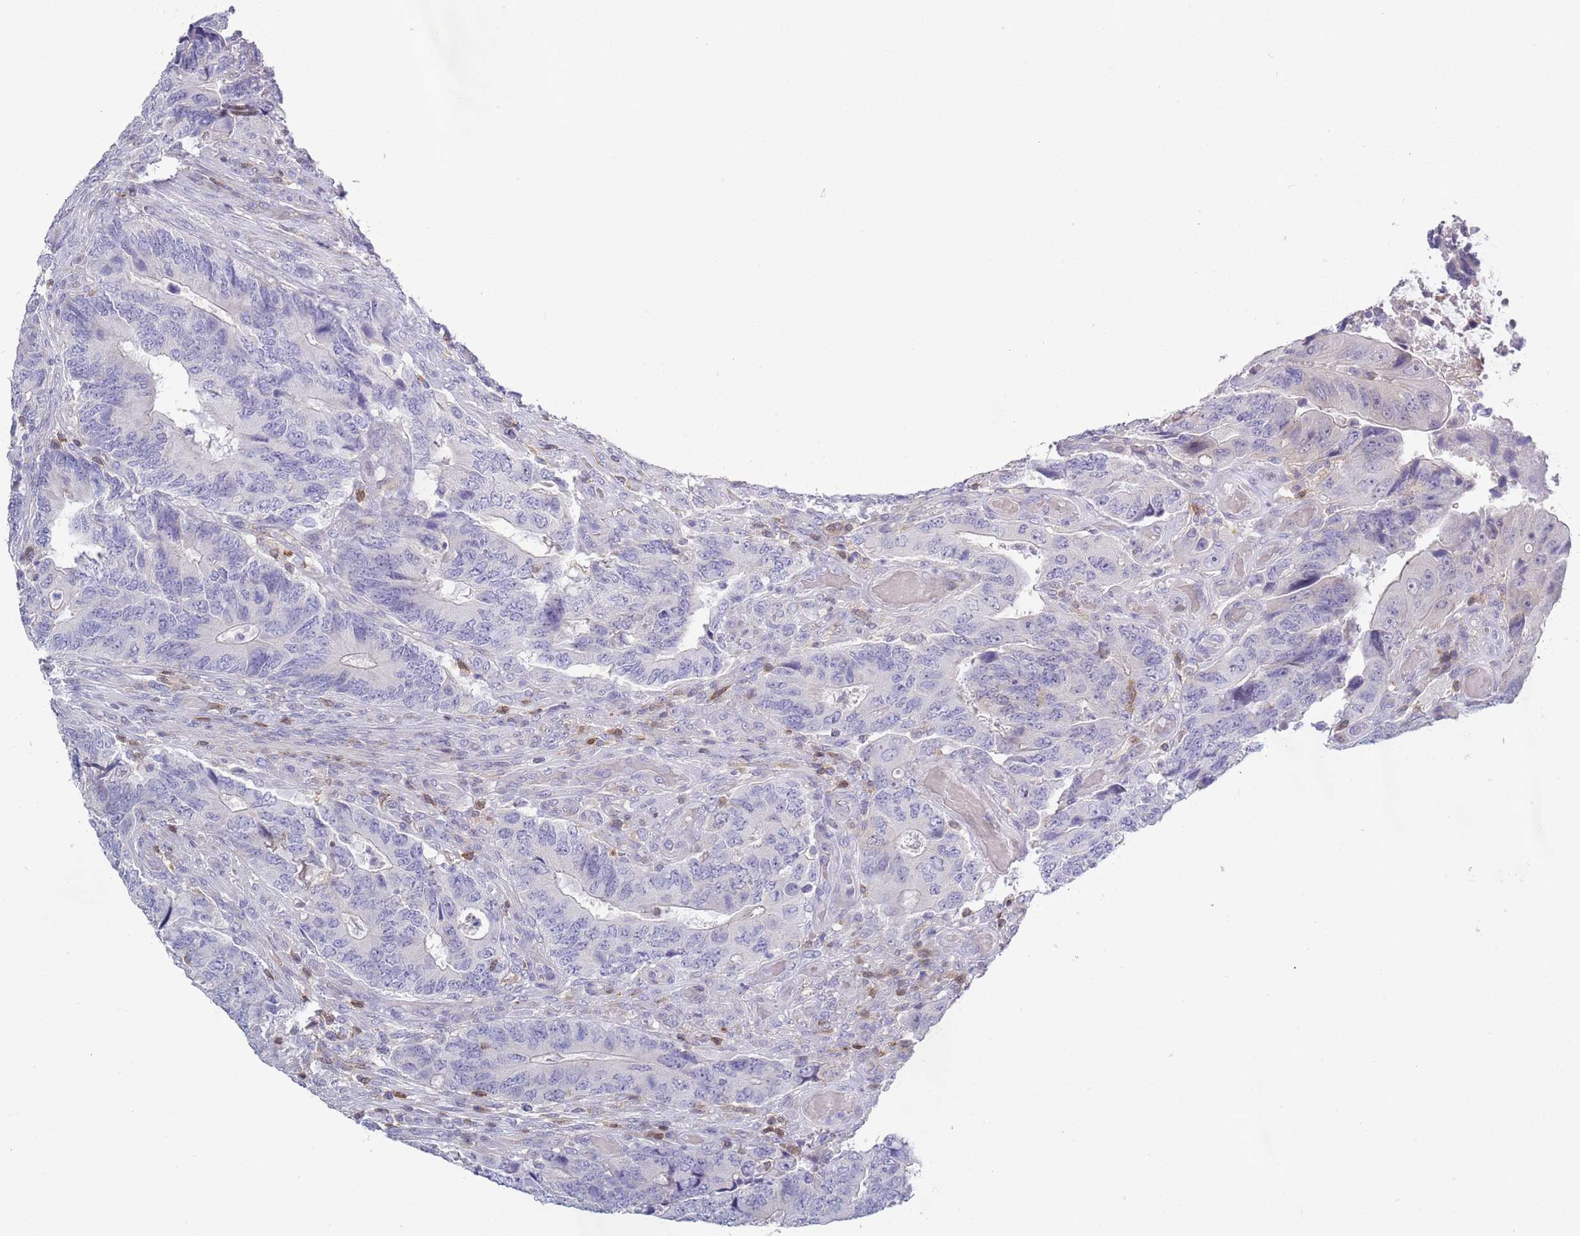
{"staining": {"intensity": "negative", "quantity": "none", "location": "none"}, "tissue": "colorectal cancer", "cell_type": "Tumor cells", "image_type": "cancer", "snomed": [{"axis": "morphology", "description": "Adenocarcinoma, NOS"}, {"axis": "topography", "description": "Colon"}], "caption": "Tumor cells show no significant expression in adenocarcinoma (colorectal).", "gene": "LPXN", "patient": {"sex": "male", "age": 87}}